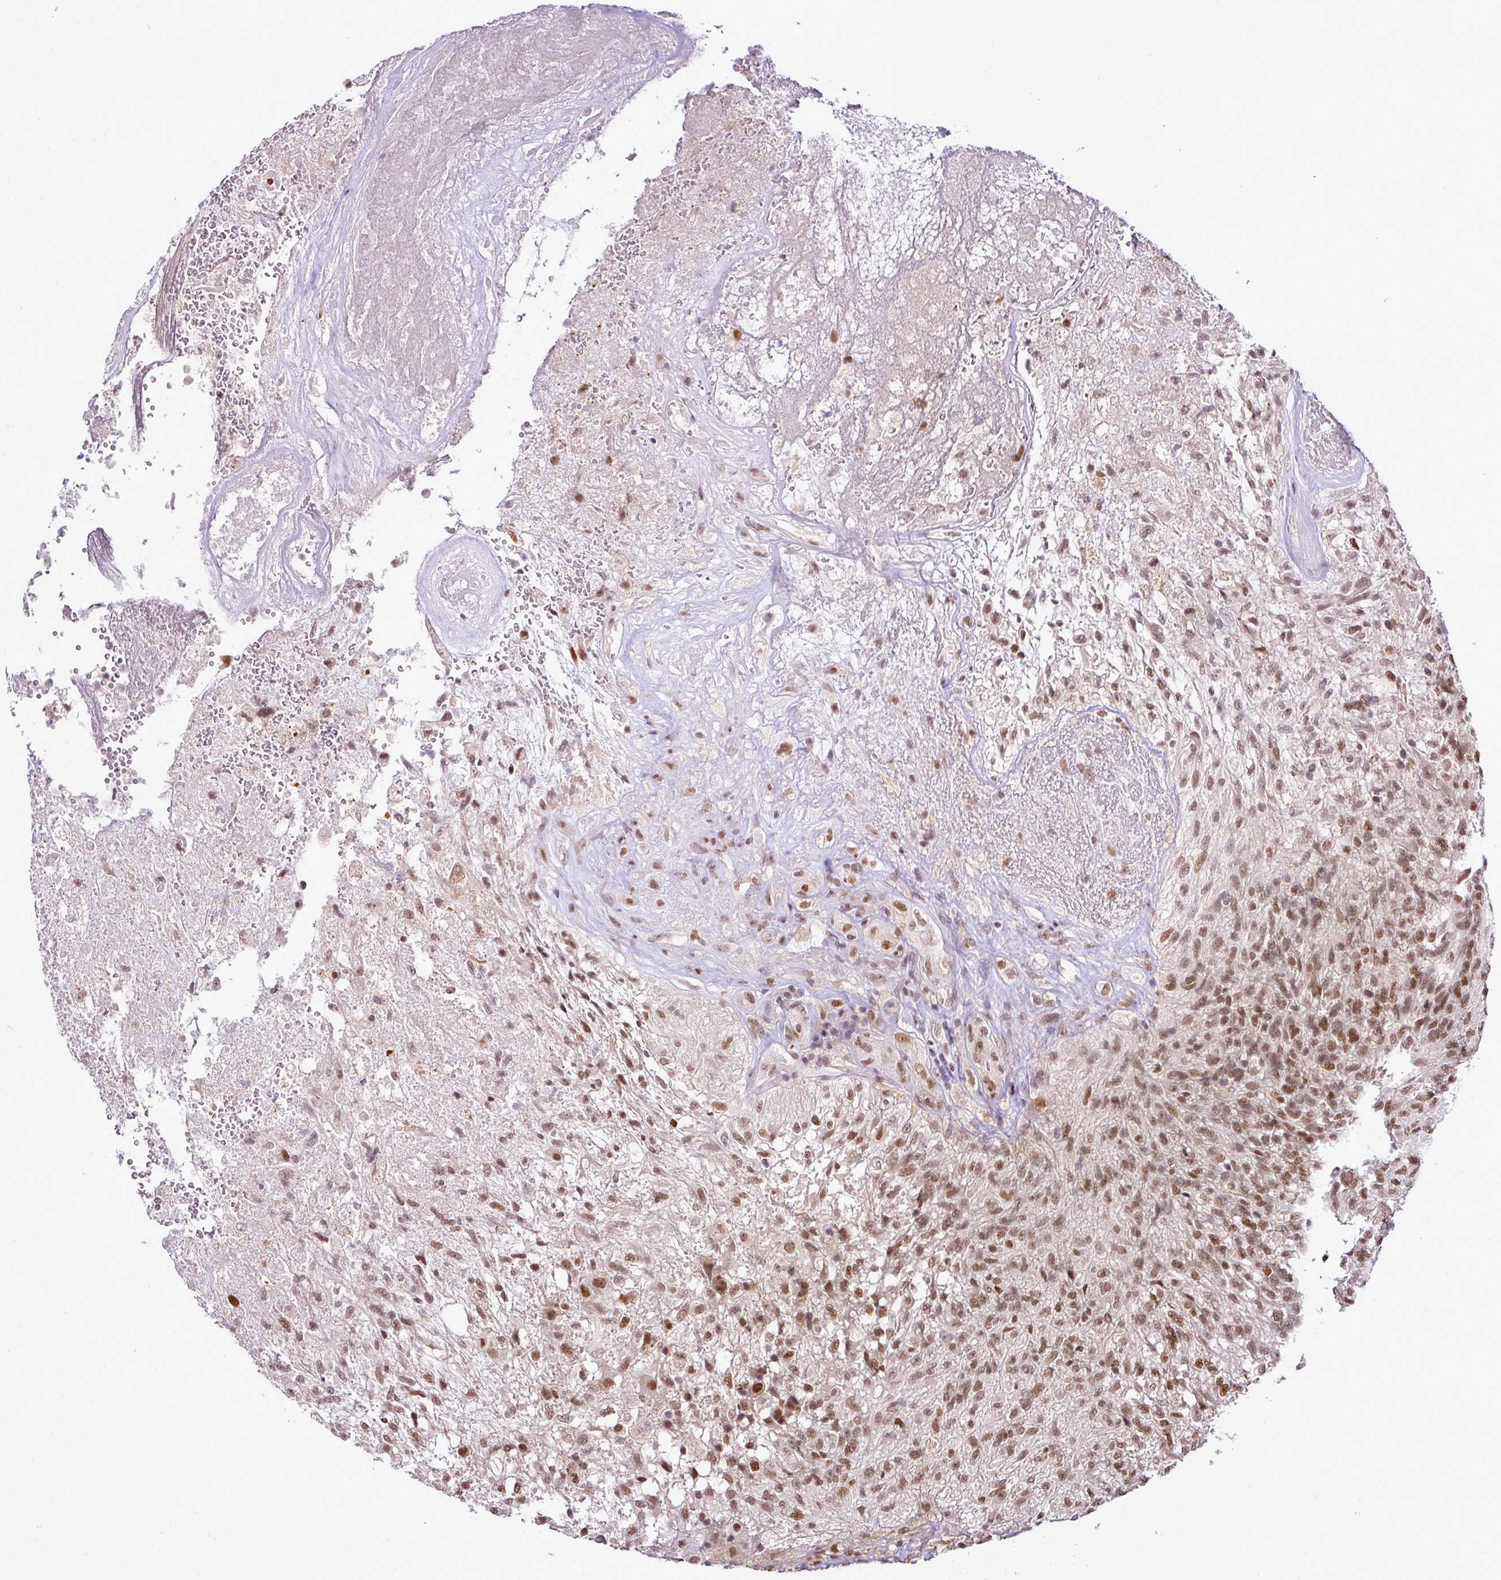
{"staining": {"intensity": "moderate", "quantity": ">75%", "location": "nuclear"}, "tissue": "glioma", "cell_type": "Tumor cells", "image_type": "cancer", "snomed": [{"axis": "morphology", "description": "Glioma, malignant, High grade"}, {"axis": "topography", "description": "Brain"}], "caption": "Tumor cells reveal medium levels of moderate nuclear expression in approximately >75% of cells in malignant glioma (high-grade). The protein of interest is stained brown, and the nuclei are stained in blue (DAB IHC with brightfield microscopy, high magnification).", "gene": "PGAP4", "patient": {"sex": "male", "age": 56}}